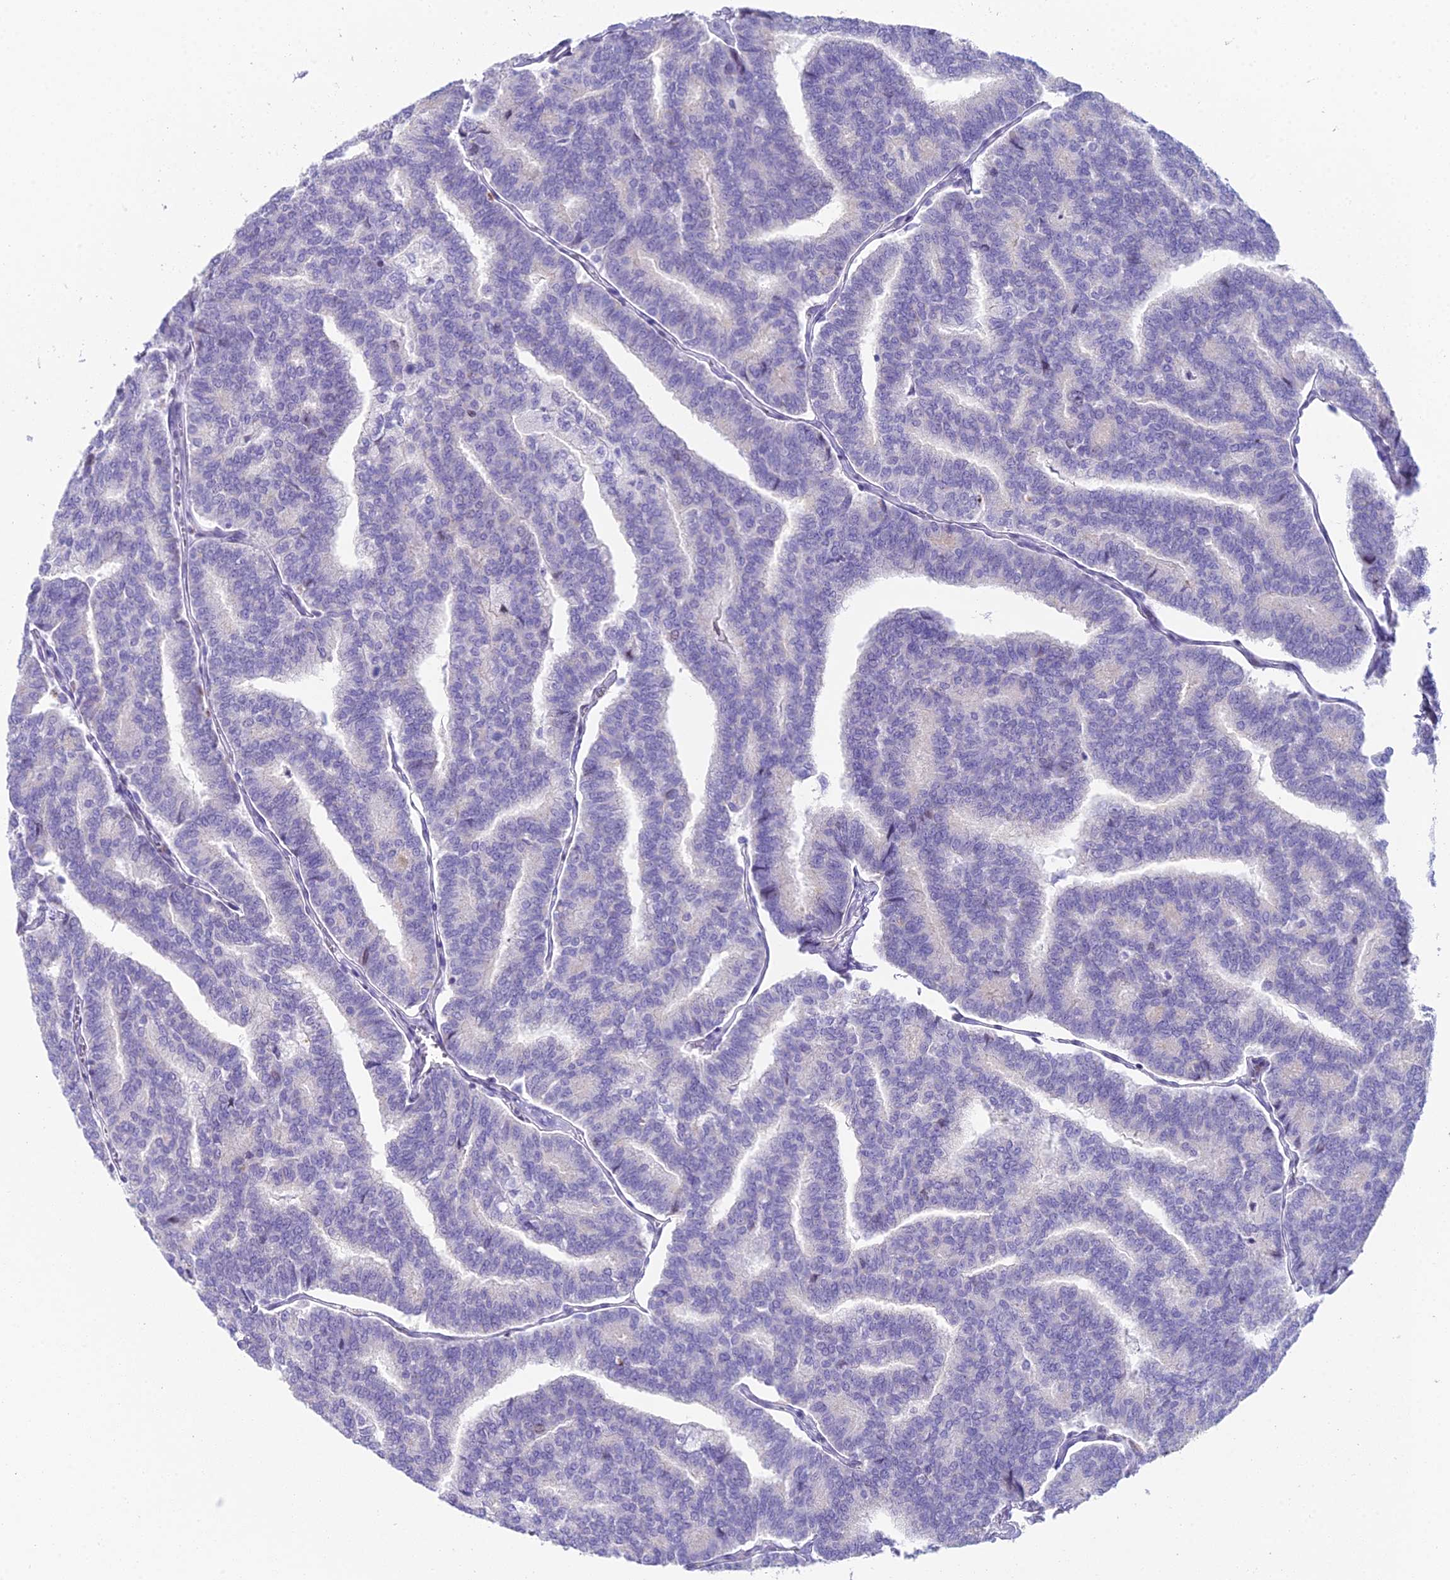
{"staining": {"intensity": "negative", "quantity": "none", "location": "none"}, "tissue": "thyroid cancer", "cell_type": "Tumor cells", "image_type": "cancer", "snomed": [{"axis": "morphology", "description": "Papillary adenocarcinoma, NOS"}, {"axis": "topography", "description": "Thyroid gland"}], "caption": "Tumor cells are negative for protein expression in human thyroid cancer.", "gene": "CC2D2A", "patient": {"sex": "female", "age": 35}}